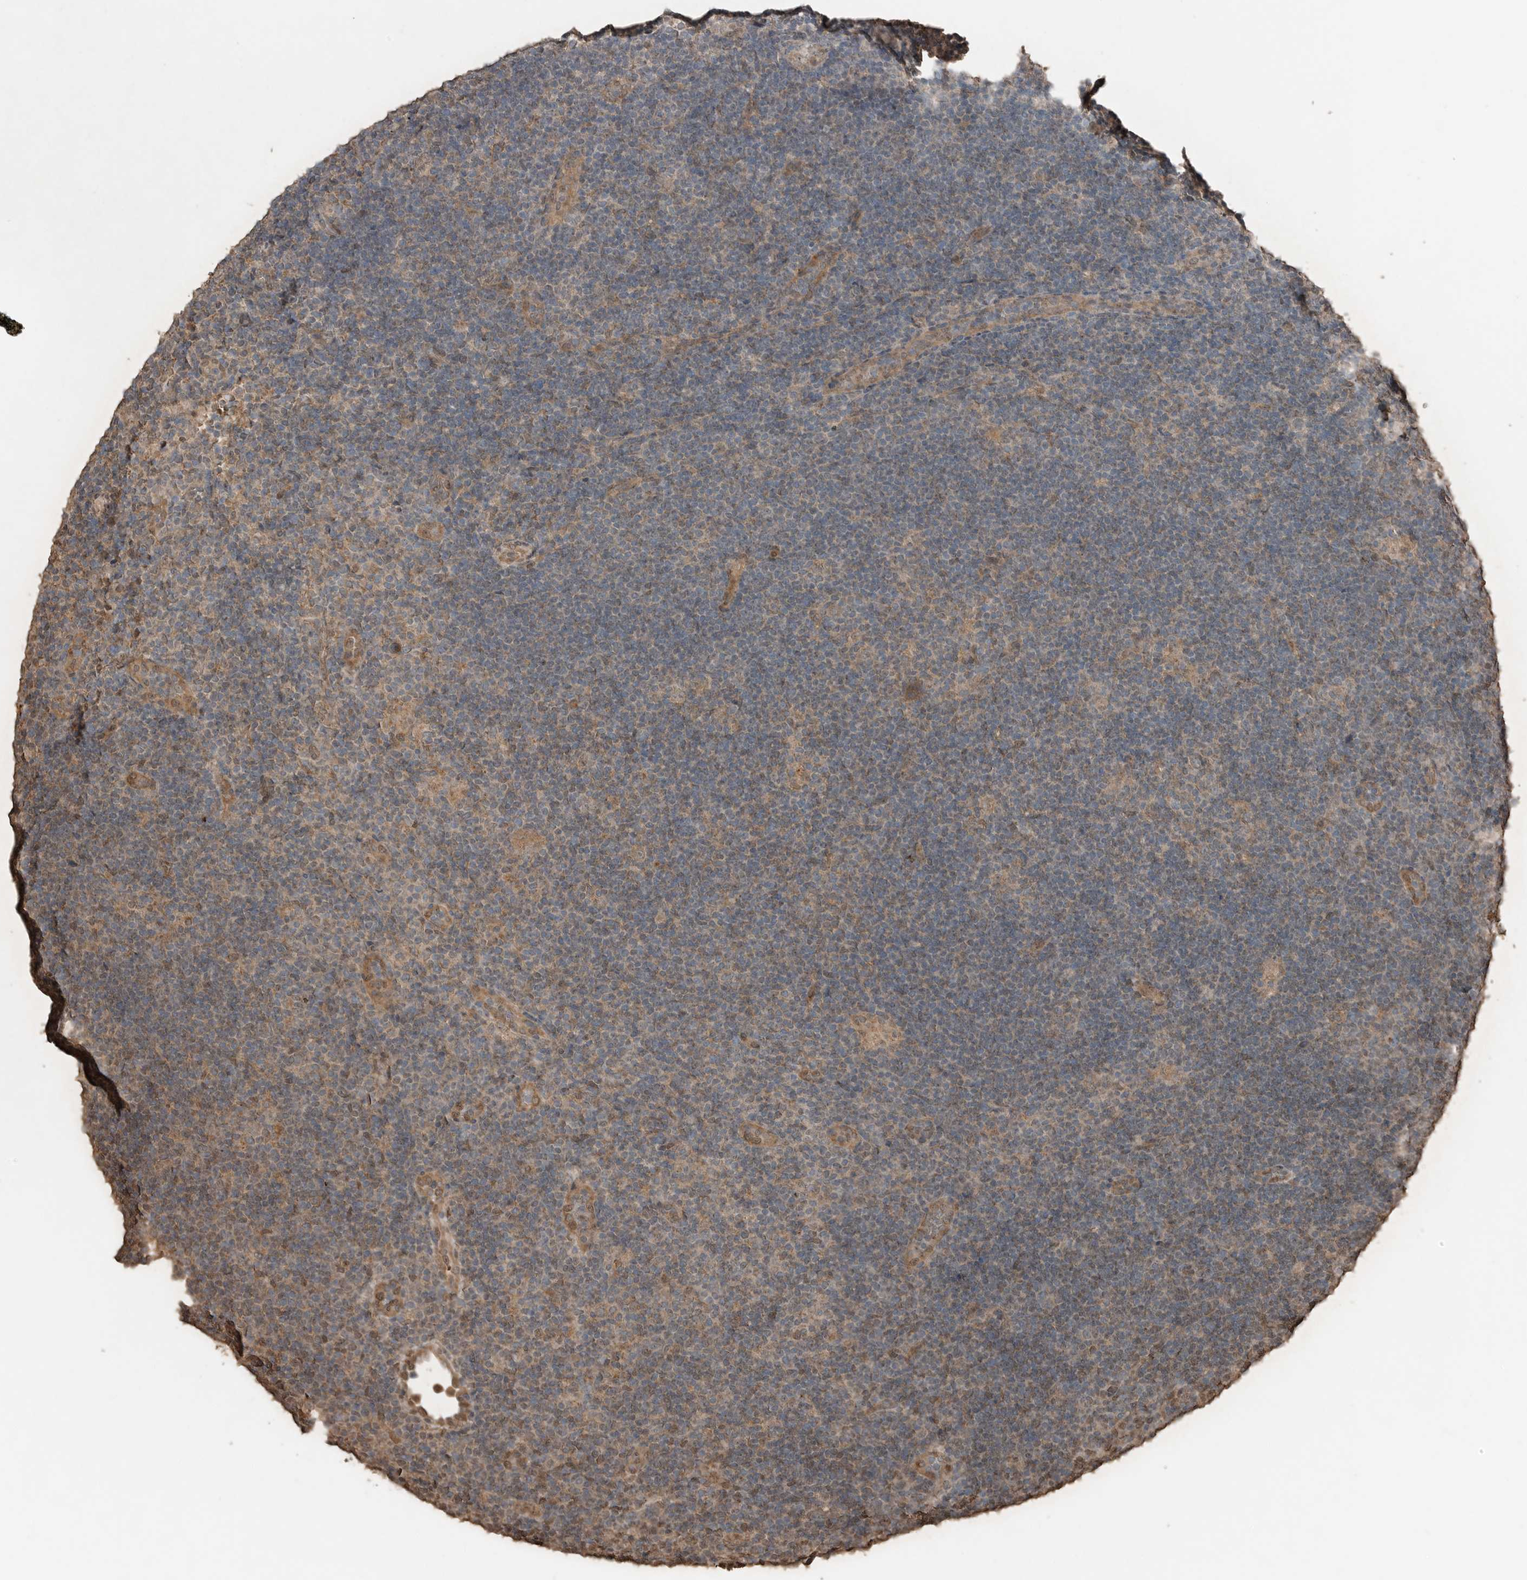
{"staining": {"intensity": "weak", "quantity": "25%-75%", "location": "cytoplasmic/membranous"}, "tissue": "lymphoma", "cell_type": "Tumor cells", "image_type": "cancer", "snomed": [{"axis": "morphology", "description": "Hodgkin's disease, NOS"}, {"axis": "topography", "description": "Lymph node"}], "caption": "Hodgkin's disease stained with DAB (3,3'-diaminobenzidine) immunohistochemistry (IHC) demonstrates low levels of weak cytoplasmic/membranous staining in about 25%-75% of tumor cells.", "gene": "BLZF1", "patient": {"sex": "female", "age": 57}}